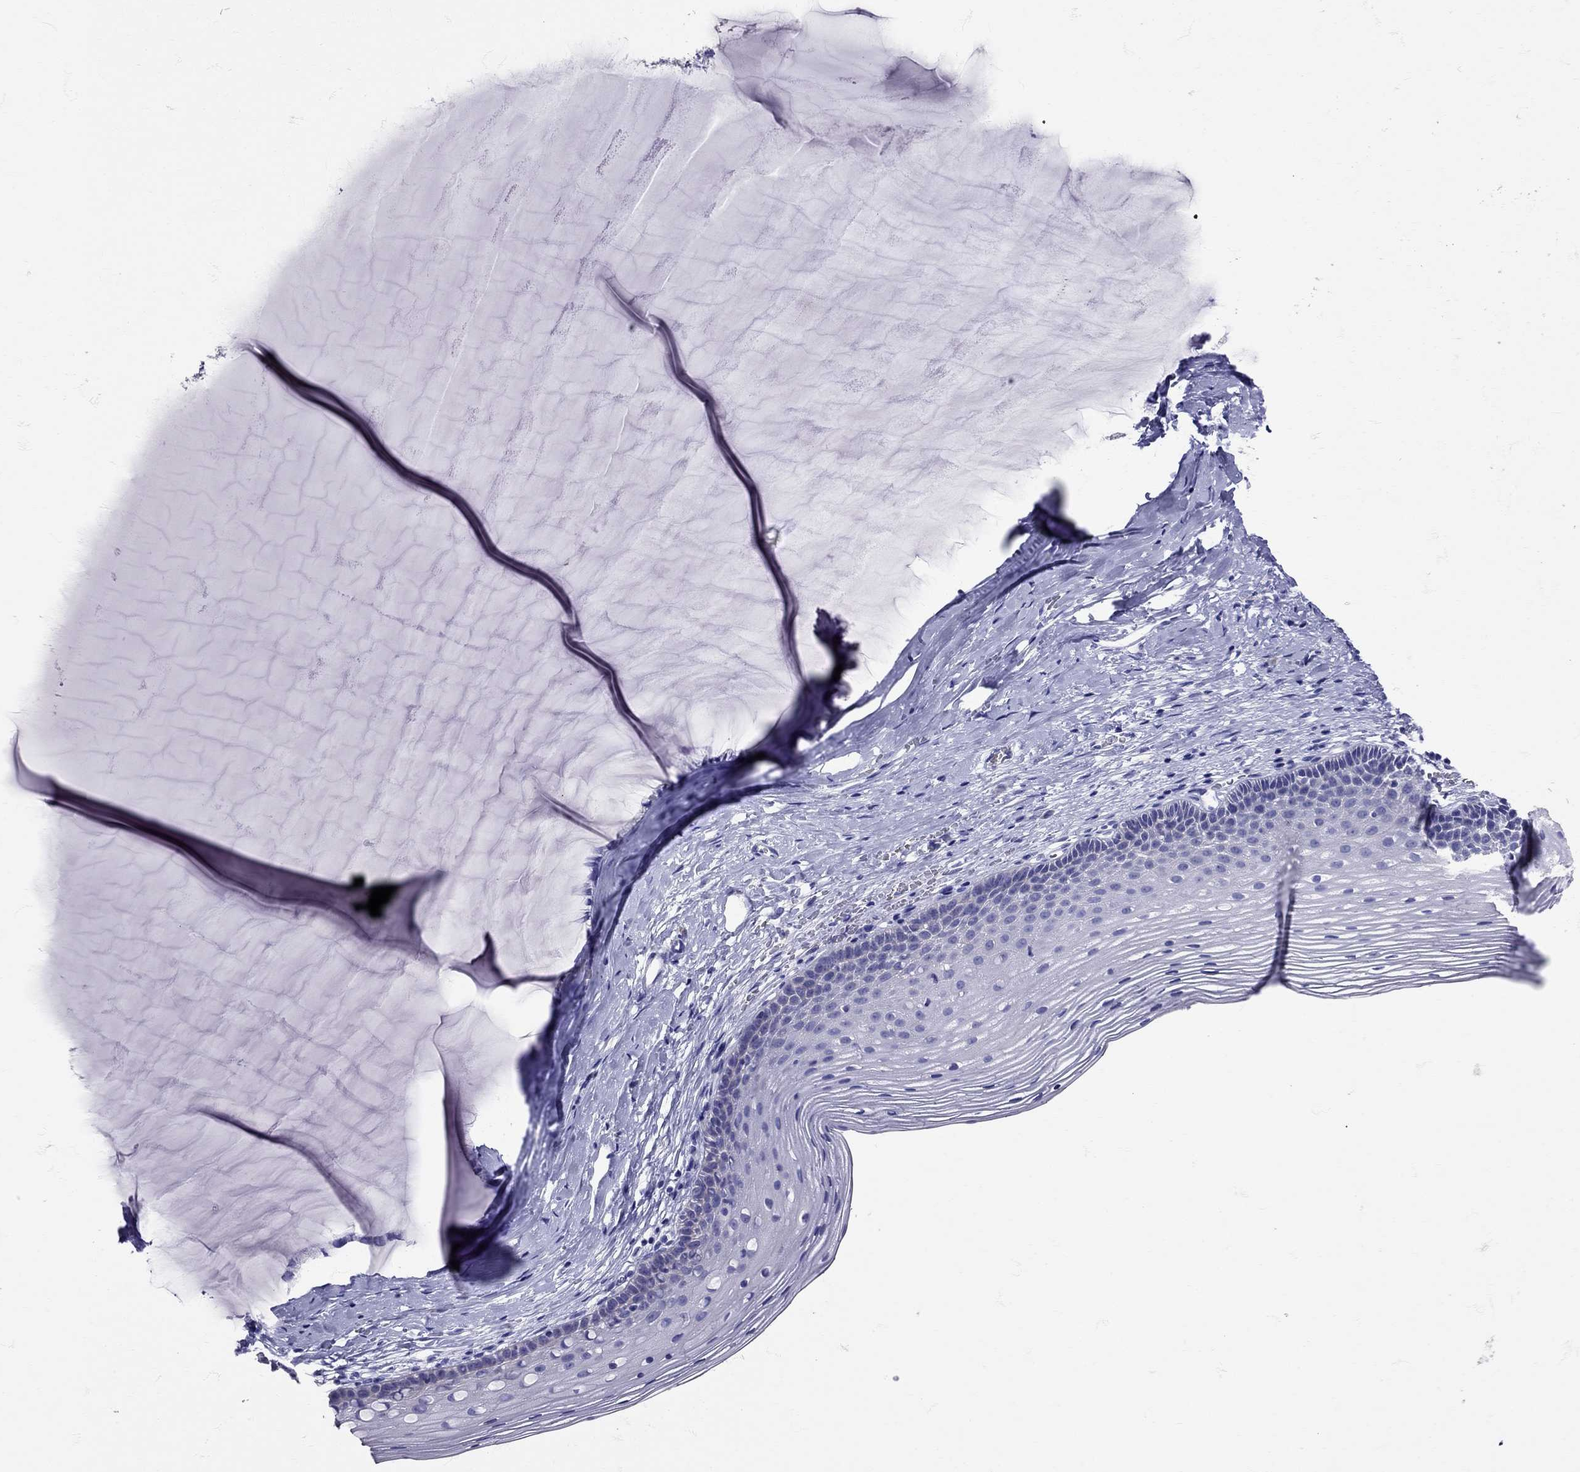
{"staining": {"intensity": "negative", "quantity": "none", "location": "none"}, "tissue": "cervix", "cell_type": "Glandular cells", "image_type": "normal", "snomed": [{"axis": "morphology", "description": "Normal tissue, NOS"}, {"axis": "topography", "description": "Cervix"}], "caption": "IHC of unremarkable human cervix shows no positivity in glandular cells.", "gene": "TBR1", "patient": {"sex": "female", "age": 40}}